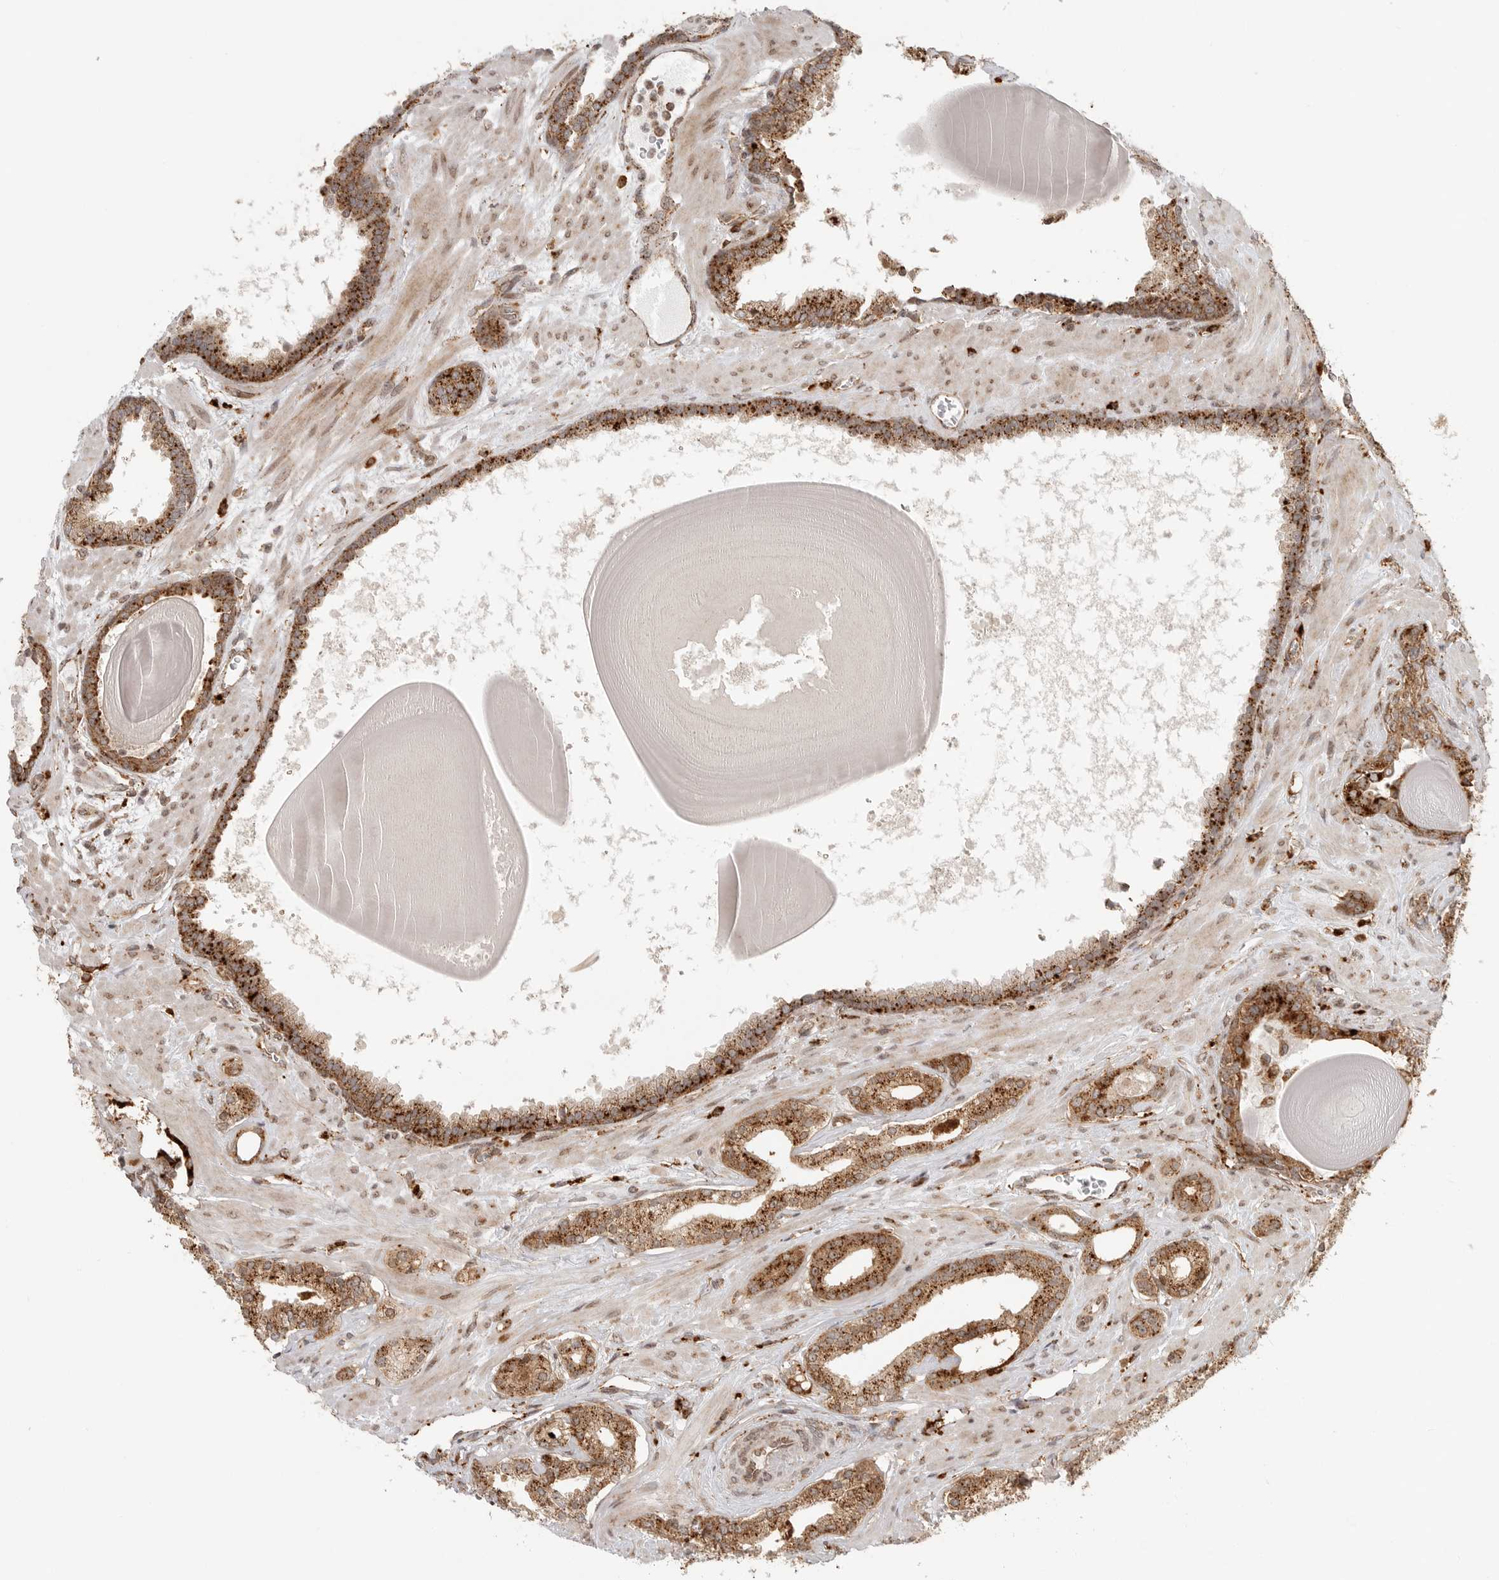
{"staining": {"intensity": "strong", "quantity": ">75%", "location": "cytoplasmic/membranous"}, "tissue": "prostate cancer", "cell_type": "Tumor cells", "image_type": "cancer", "snomed": [{"axis": "morphology", "description": "Adenocarcinoma, Low grade"}, {"axis": "topography", "description": "Prostate"}], "caption": "Tumor cells show strong cytoplasmic/membranous expression in approximately >75% of cells in low-grade adenocarcinoma (prostate). Nuclei are stained in blue.", "gene": "IDUA", "patient": {"sex": "male", "age": 70}}